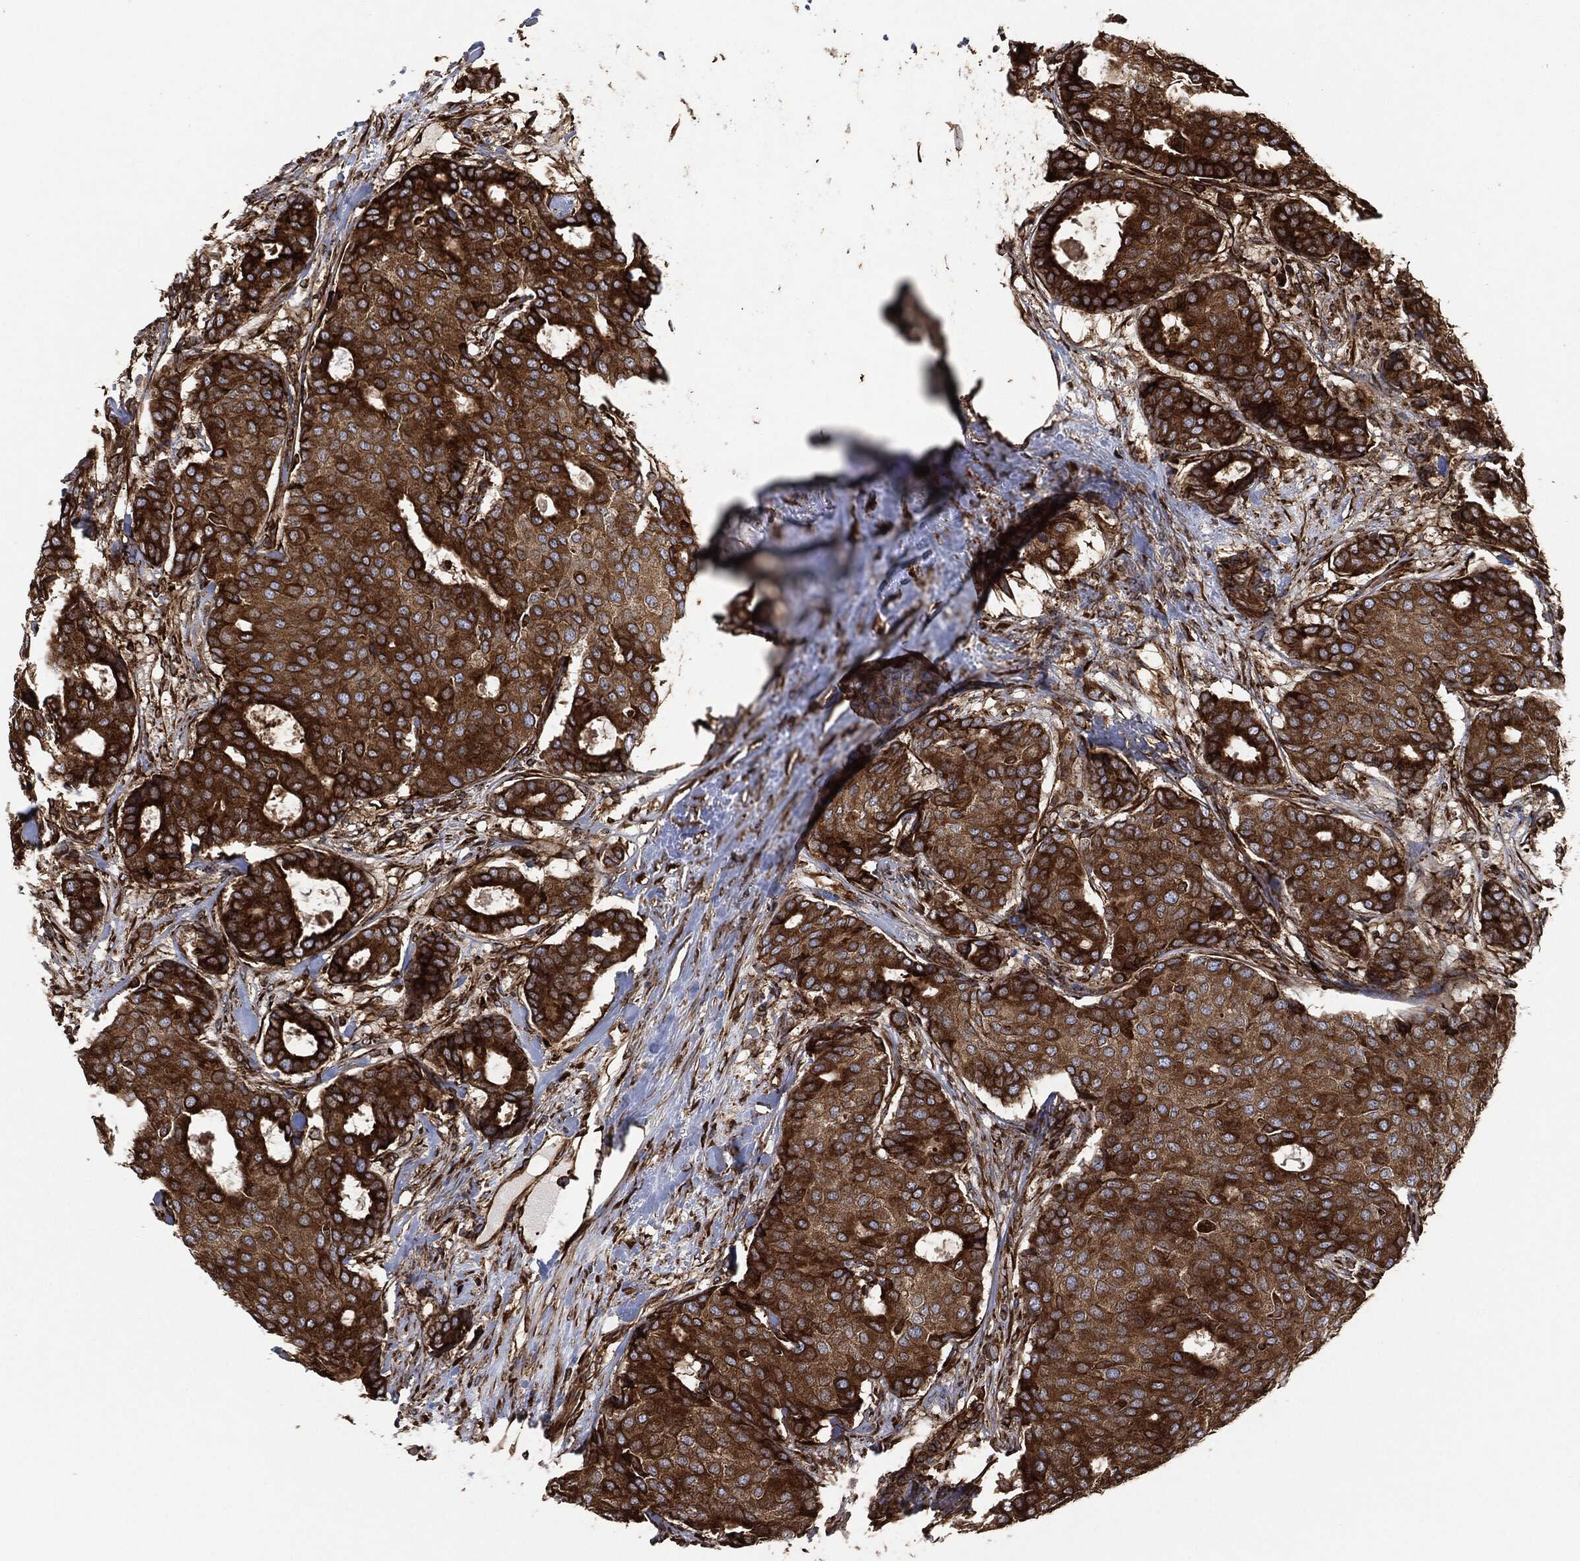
{"staining": {"intensity": "strong", "quantity": ">75%", "location": "cytoplasmic/membranous"}, "tissue": "breast cancer", "cell_type": "Tumor cells", "image_type": "cancer", "snomed": [{"axis": "morphology", "description": "Duct carcinoma"}, {"axis": "topography", "description": "Breast"}], "caption": "A high amount of strong cytoplasmic/membranous positivity is identified in approximately >75% of tumor cells in breast cancer tissue.", "gene": "AMFR", "patient": {"sex": "female", "age": 75}}